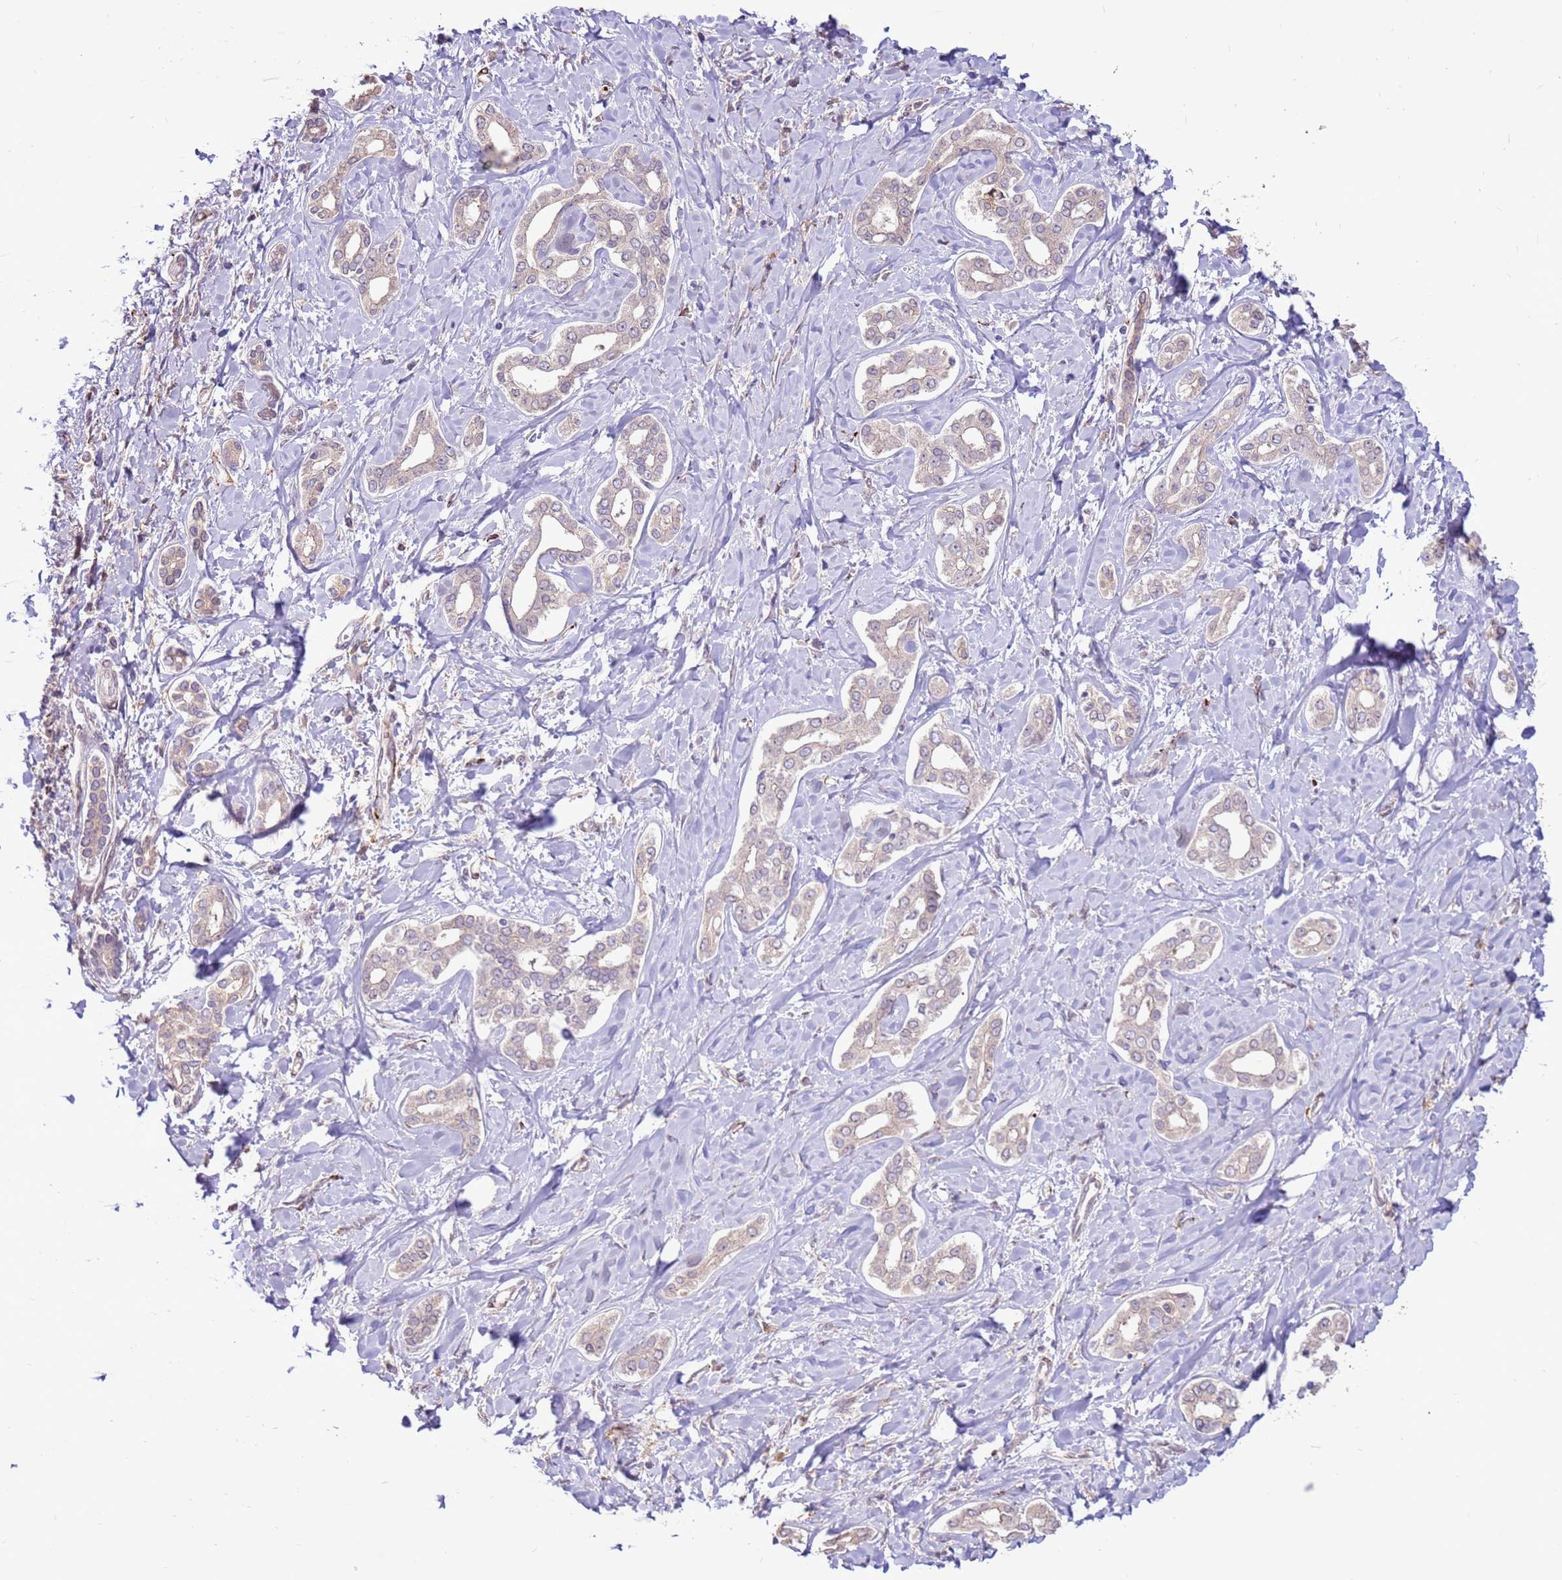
{"staining": {"intensity": "negative", "quantity": "none", "location": "none"}, "tissue": "liver cancer", "cell_type": "Tumor cells", "image_type": "cancer", "snomed": [{"axis": "morphology", "description": "Cholangiocarcinoma"}, {"axis": "topography", "description": "Liver"}], "caption": "Cholangiocarcinoma (liver) was stained to show a protein in brown. There is no significant positivity in tumor cells.", "gene": "LGI4", "patient": {"sex": "female", "age": 77}}